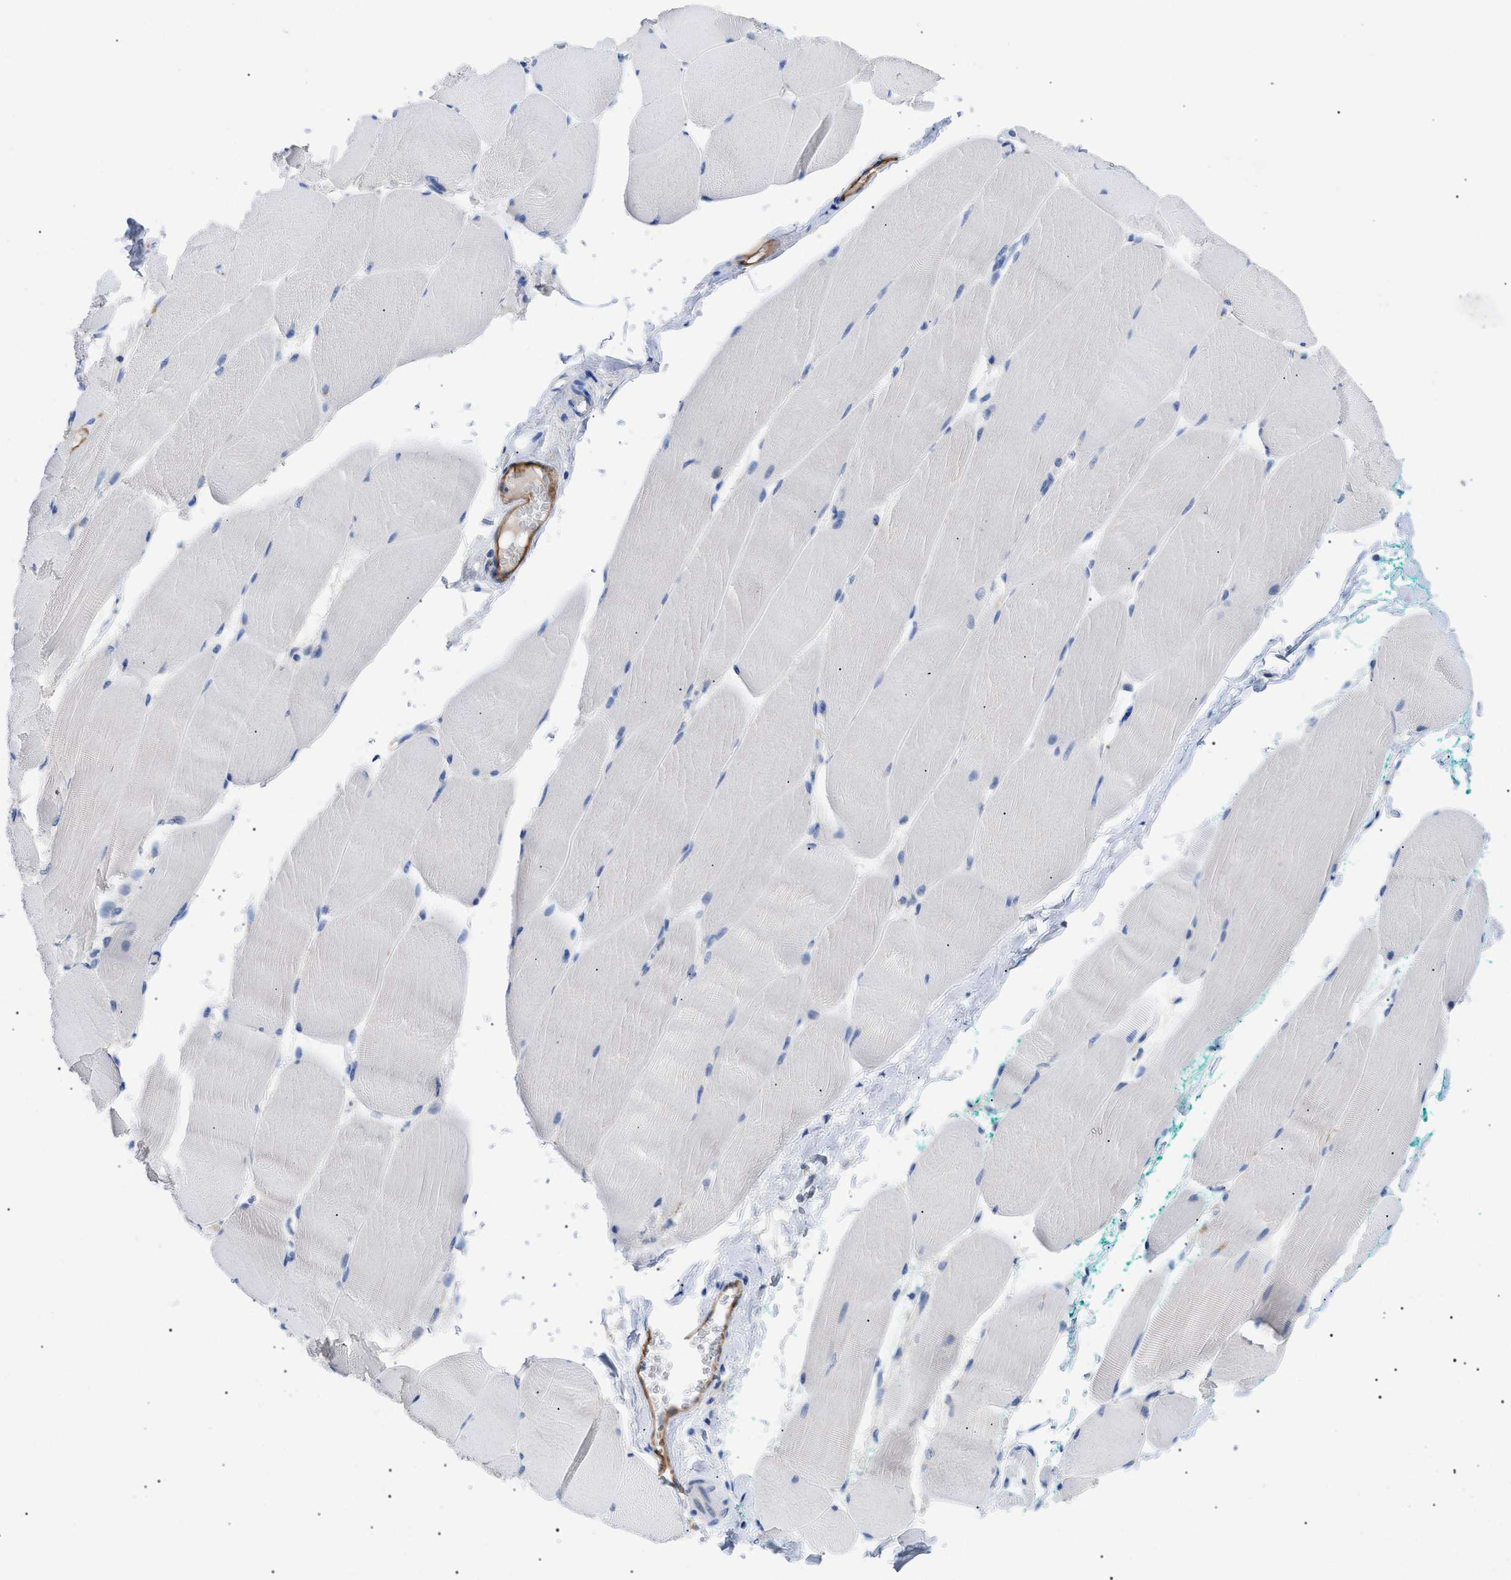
{"staining": {"intensity": "negative", "quantity": "none", "location": "none"}, "tissue": "skeletal muscle", "cell_type": "Myocytes", "image_type": "normal", "snomed": [{"axis": "morphology", "description": "Normal tissue, NOS"}, {"axis": "morphology", "description": "Squamous cell carcinoma, NOS"}, {"axis": "topography", "description": "Skeletal muscle"}], "caption": "Immunohistochemistry photomicrograph of unremarkable skeletal muscle: human skeletal muscle stained with DAB displays no significant protein staining in myocytes.", "gene": "ACKR1", "patient": {"sex": "male", "age": 51}}